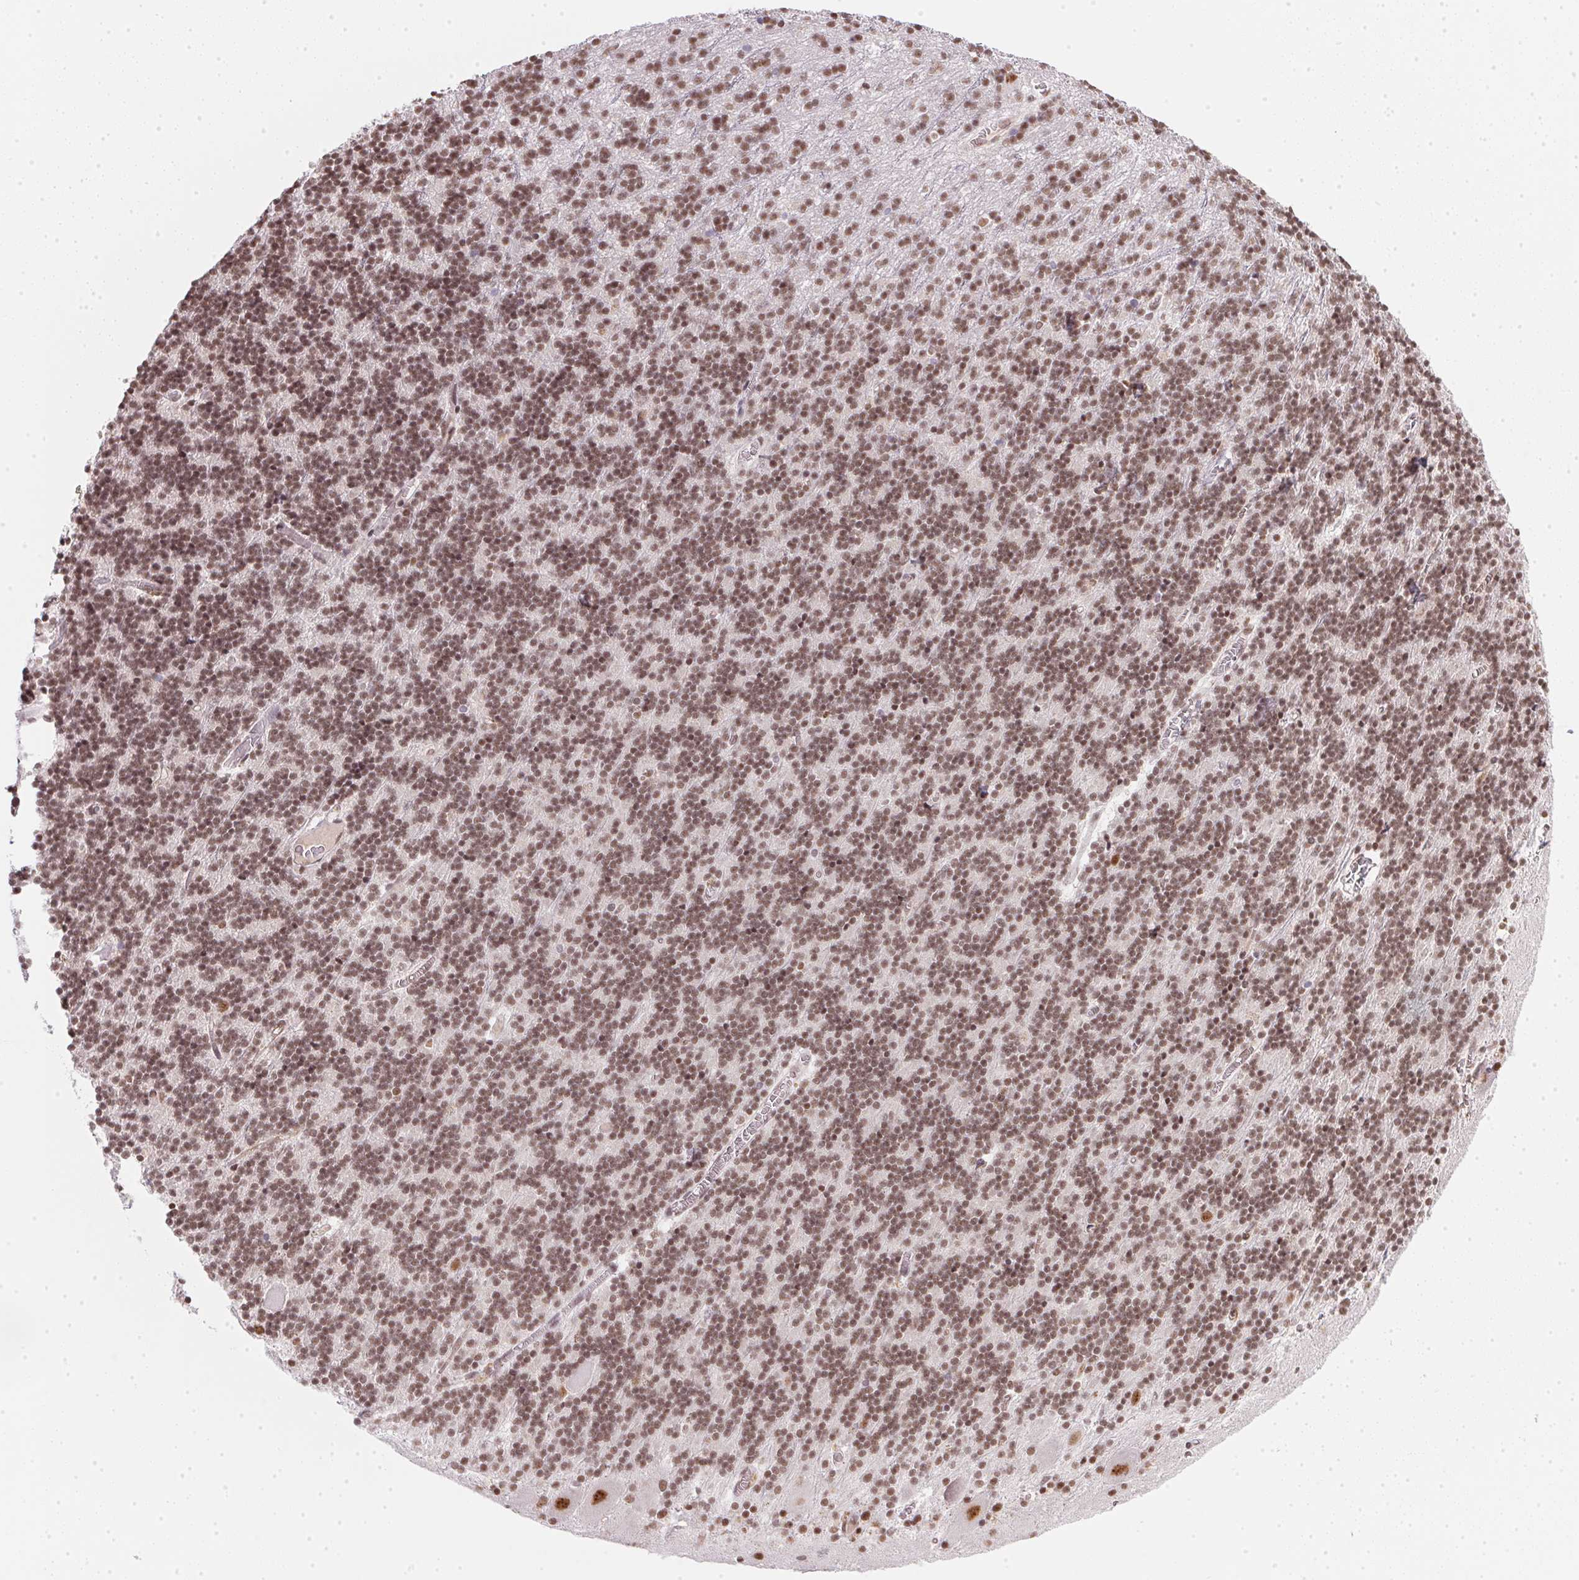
{"staining": {"intensity": "moderate", "quantity": ">75%", "location": "nuclear"}, "tissue": "cerebellum", "cell_type": "Cells in granular layer", "image_type": "normal", "snomed": [{"axis": "morphology", "description": "Normal tissue, NOS"}, {"axis": "topography", "description": "Cerebellum"}], "caption": "High-power microscopy captured an IHC image of benign cerebellum, revealing moderate nuclear positivity in approximately >75% of cells in granular layer.", "gene": "SRSF7", "patient": {"sex": "male", "age": 70}}